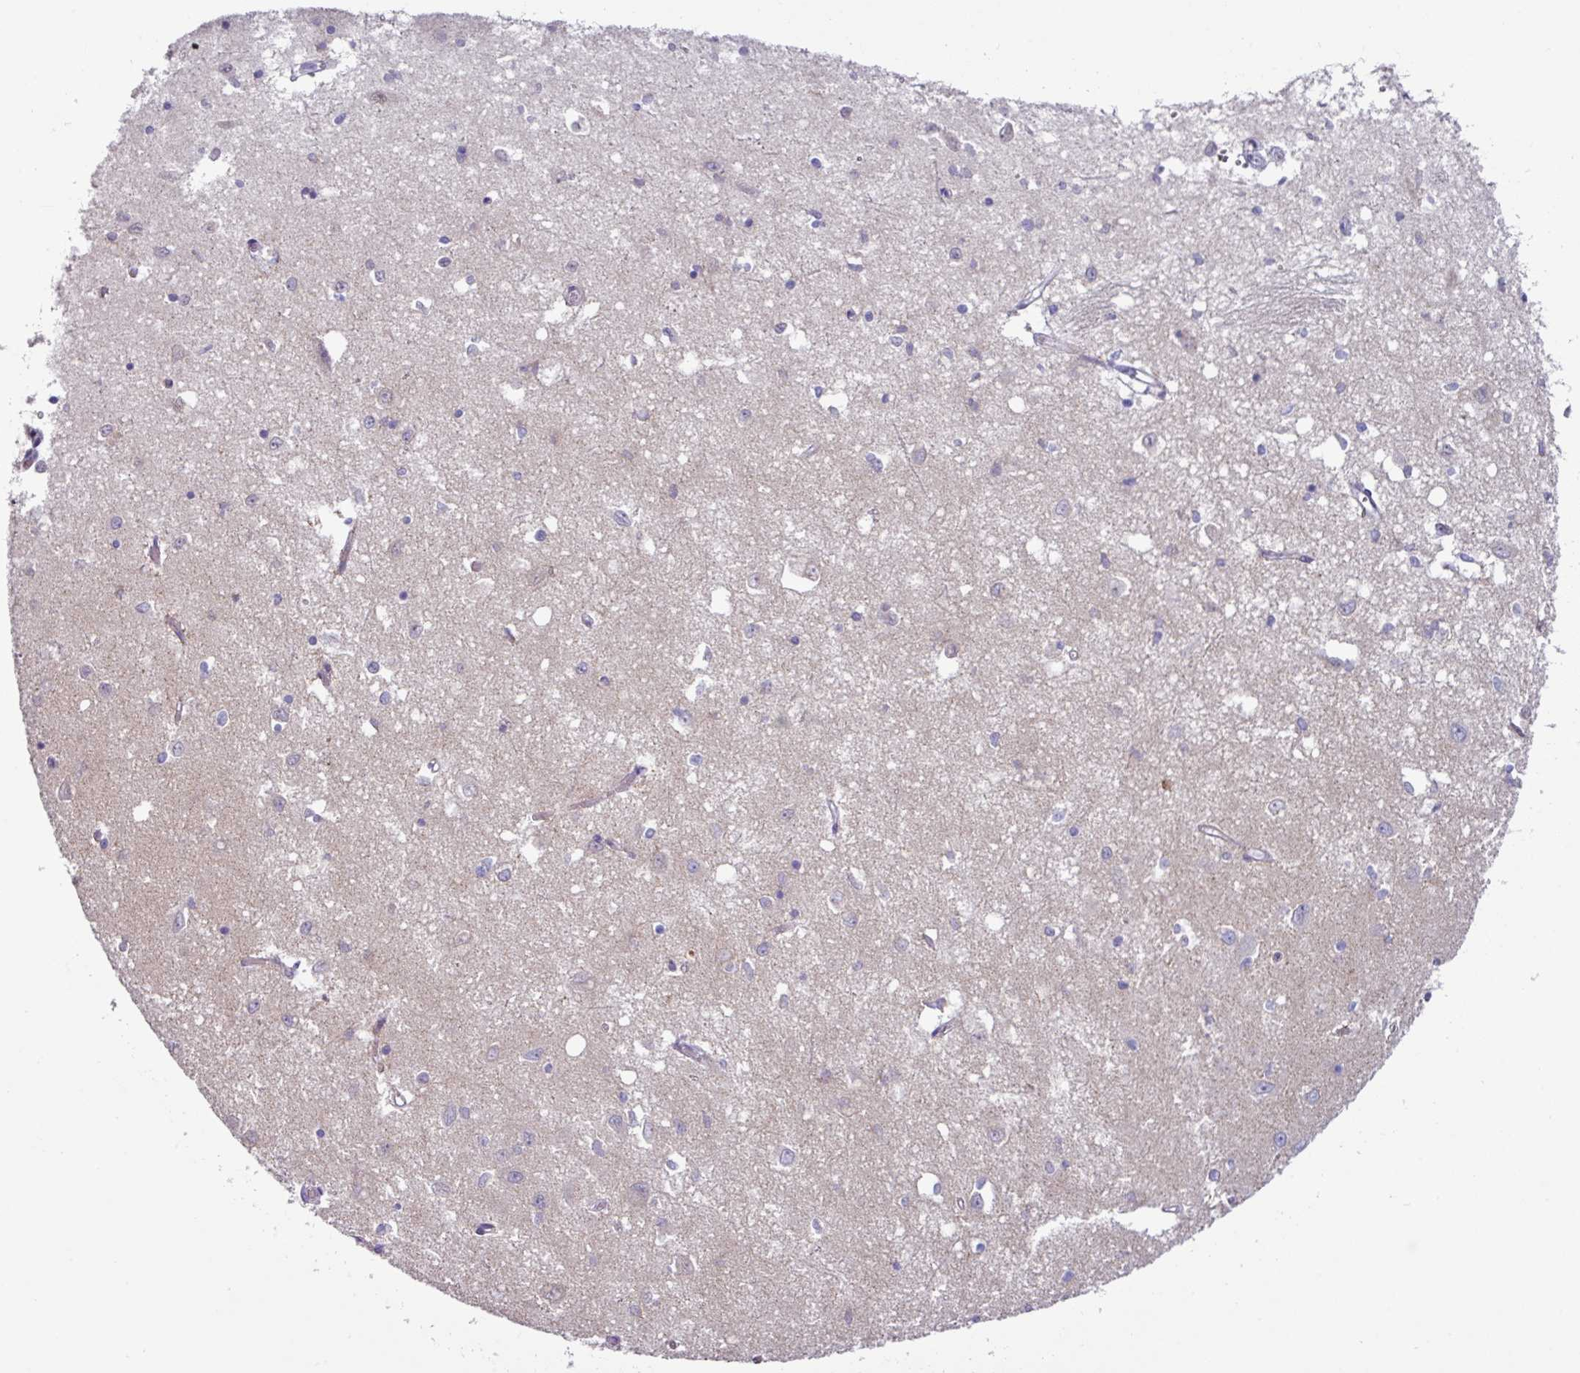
{"staining": {"intensity": "negative", "quantity": "none", "location": "none"}, "tissue": "caudate", "cell_type": "Glial cells", "image_type": "normal", "snomed": [{"axis": "morphology", "description": "Normal tissue, NOS"}, {"axis": "topography", "description": "Lateral ventricle wall"}], "caption": "Micrograph shows no significant protein expression in glial cells of unremarkable caudate. Brightfield microscopy of immunohistochemistry stained with DAB (3,3'-diaminobenzidine) (brown) and hematoxylin (blue), captured at high magnification.", "gene": "RGS16", "patient": {"sex": "male", "age": 70}}